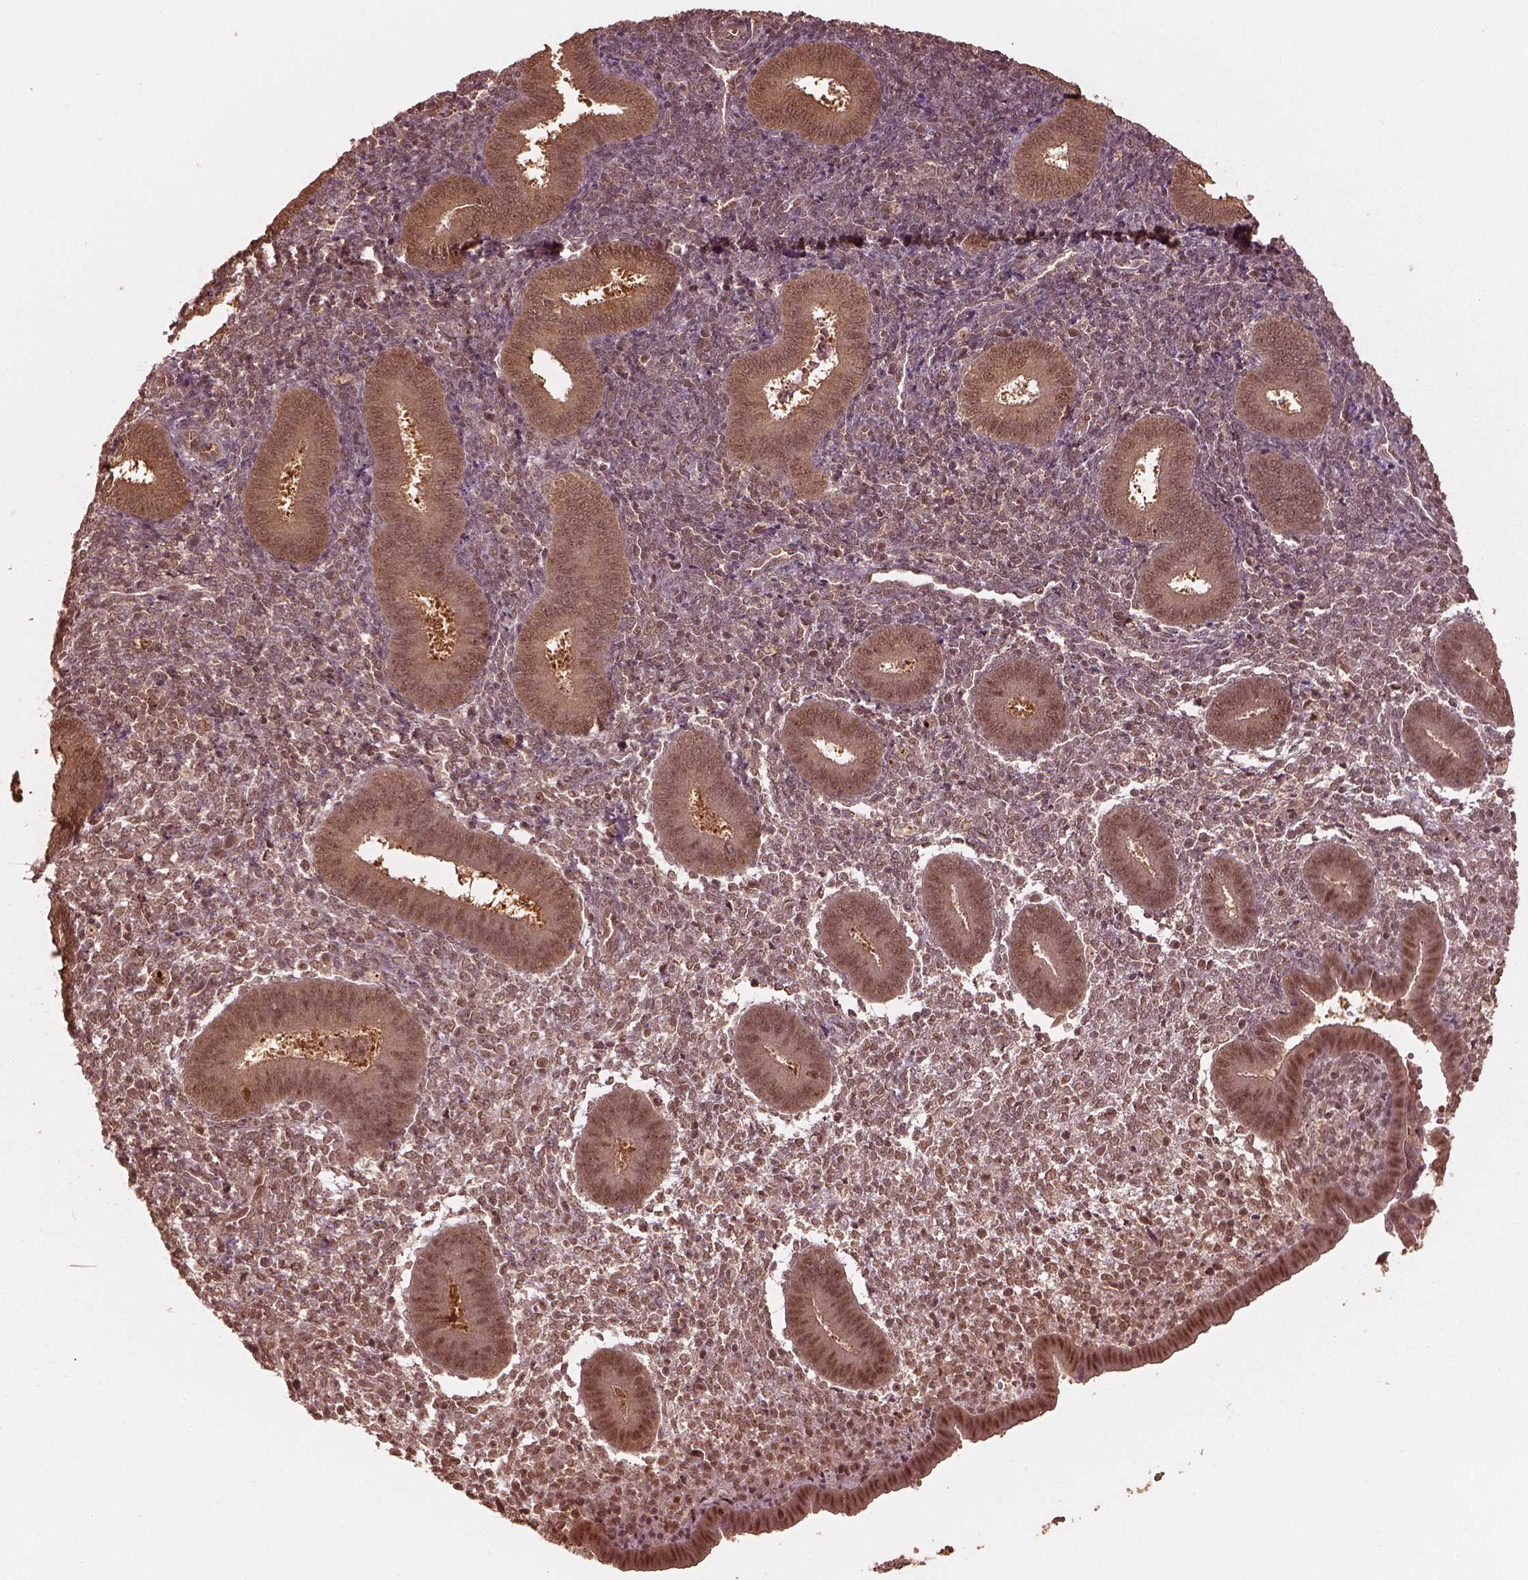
{"staining": {"intensity": "moderate", "quantity": ">75%", "location": "nuclear"}, "tissue": "endometrium", "cell_type": "Cells in endometrial stroma", "image_type": "normal", "snomed": [{"axis": "morphology", "description": "Normal tissue, NOS"}, {"axis": "topography", "description": "Endometrium"}], "caption": "Immunohistochemistry photomicrograph of benign endometrium stained for a protein (brown), which demonstrates medium levels of moderate nuclear expression in about >75% of cells in endometrial stroma.", "gene": "PSMC5", "patient": {"sex": "female", "age": 25}}